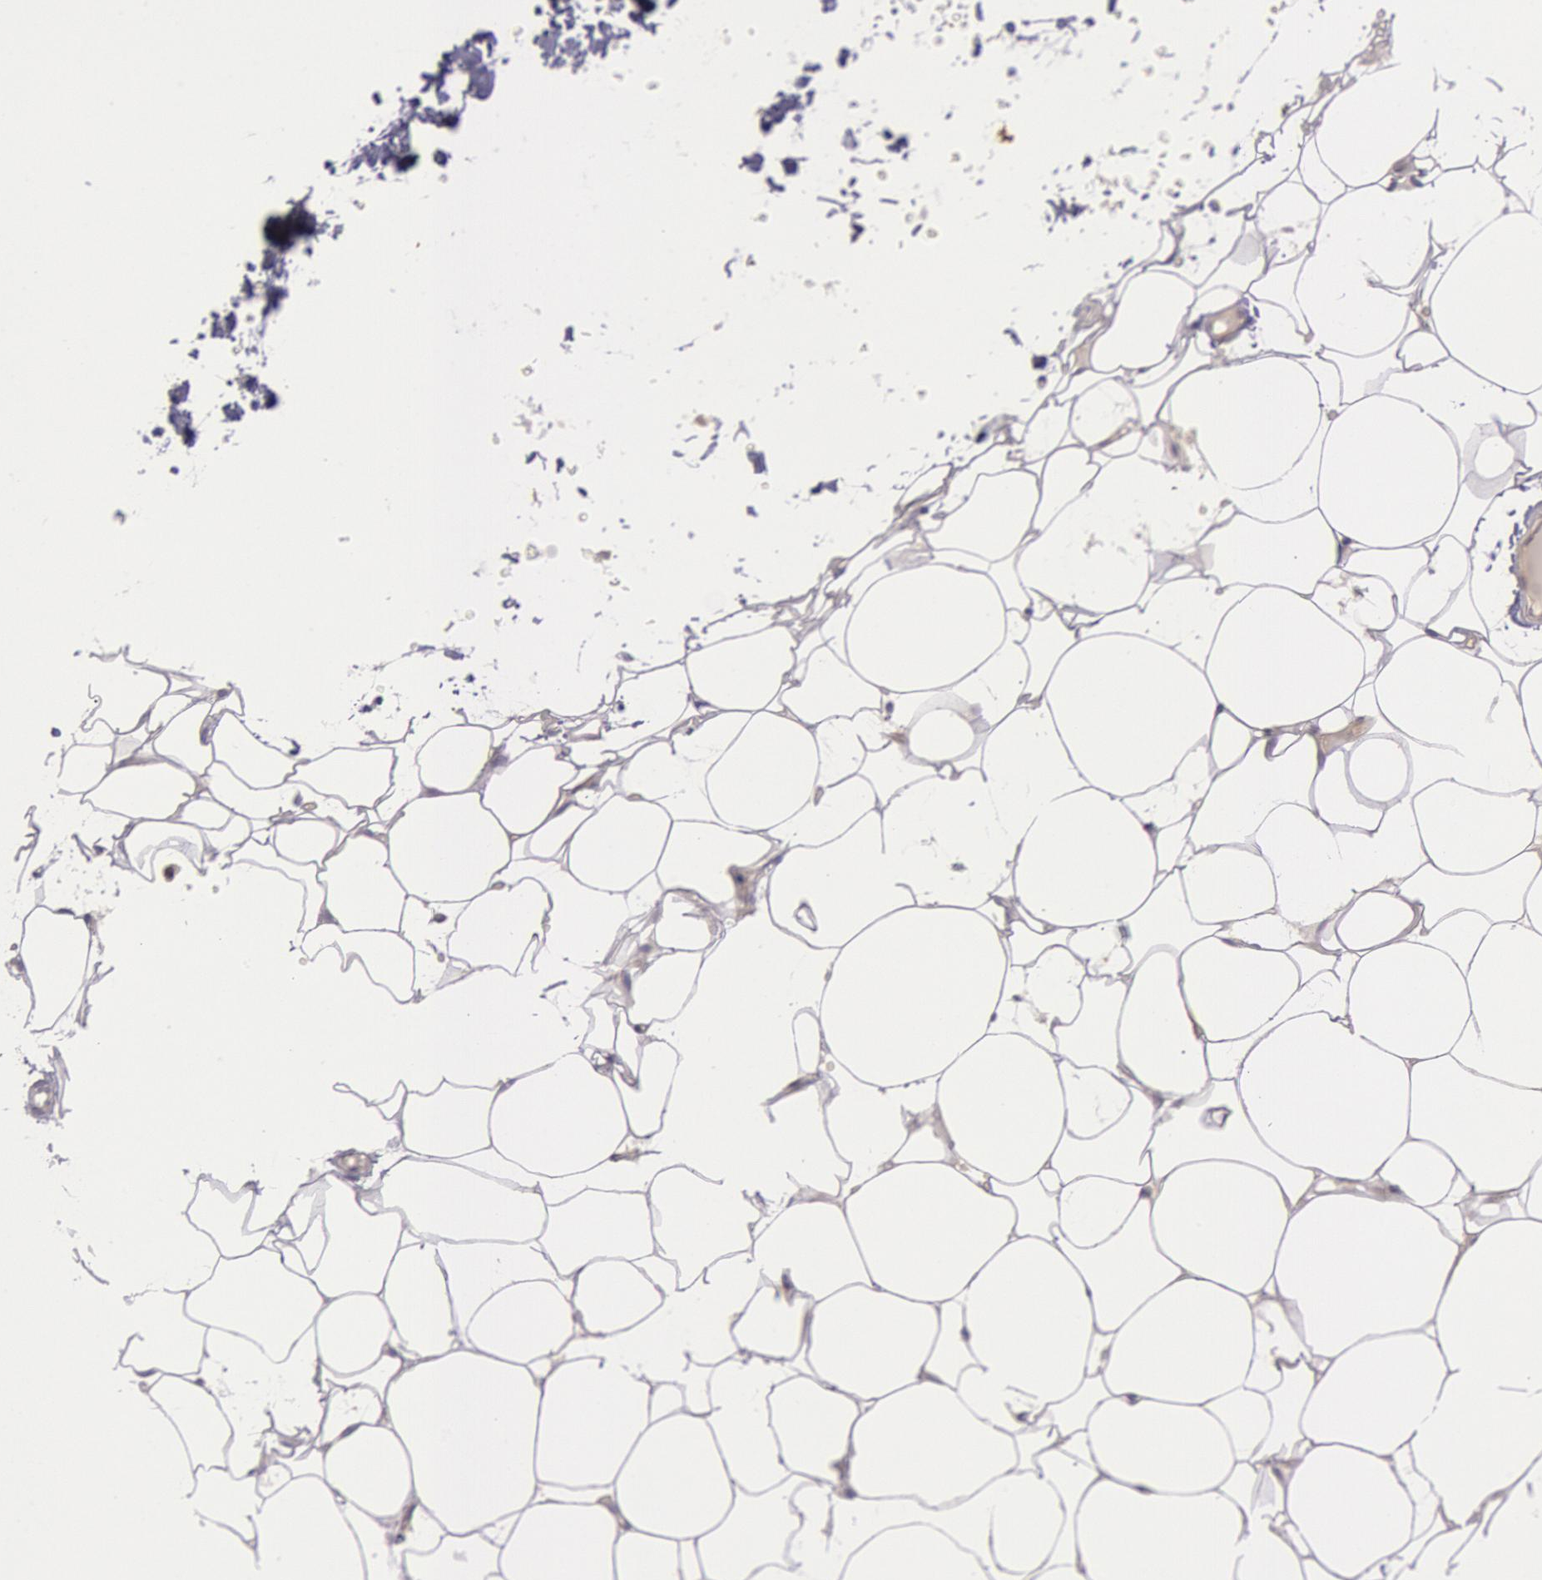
{"staining": {"intensity": "negative", "quantity": "none", "location": "none"}, "tissue": "adipose tissue", "cell_type": "Adipocytes", "image_type": "normal", "snomed": [{"axis": "morphology", "description": "Normal tissue, NOS"}, {"axis": "morphology", "description": "Fibrosis, NOS"}, {"axis": "topography", "description": "Breast"}], "caption": "This photomicrograph is of unremarkable adipose tissue stained with immunohistochemistry (IHC) to label a protein in brown with the nuclei are counter-stained blue. There is no staining in adipocytes.", "gene": "TRIB2", "patient": {"sex": "female", "age": 24}}